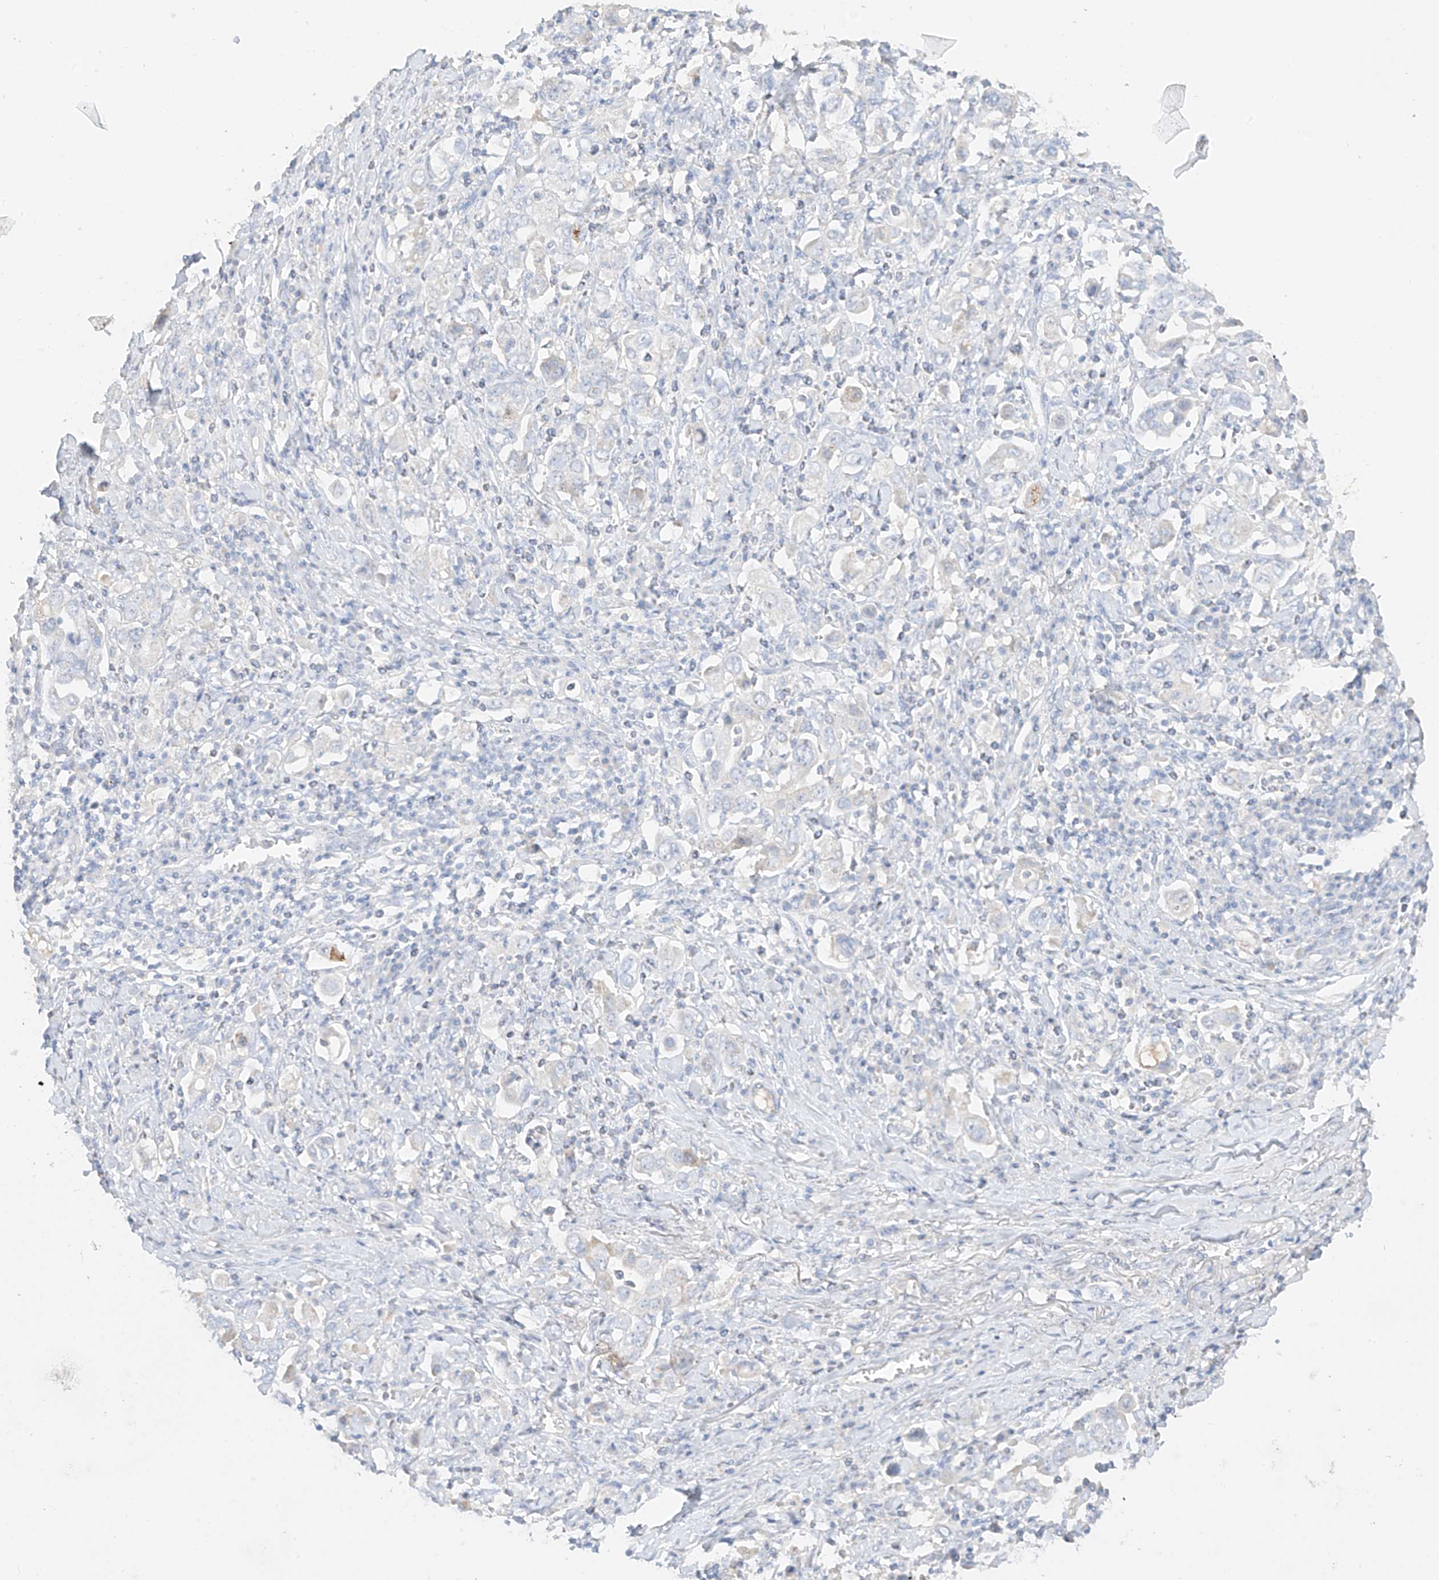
{"staining": {"intensity": "negative", "quantity": "none", "location": "none"}, "tissue": "stomach cancer", "cell_type": "Tumor cells", "image_type": "cancer", "snomed": [{"axis": "morphology", "description": "Adenocarcinoma, NOS"}, {"axis": "topography", "description": "Stomach, upper"}], "caption": "Human stomach cancer stained for a protein using immunohistochemistry demonstrates no positivity in tumor cells.", "gene": "ZBTB41", "patient": {"sex": "male", "age": 62}}